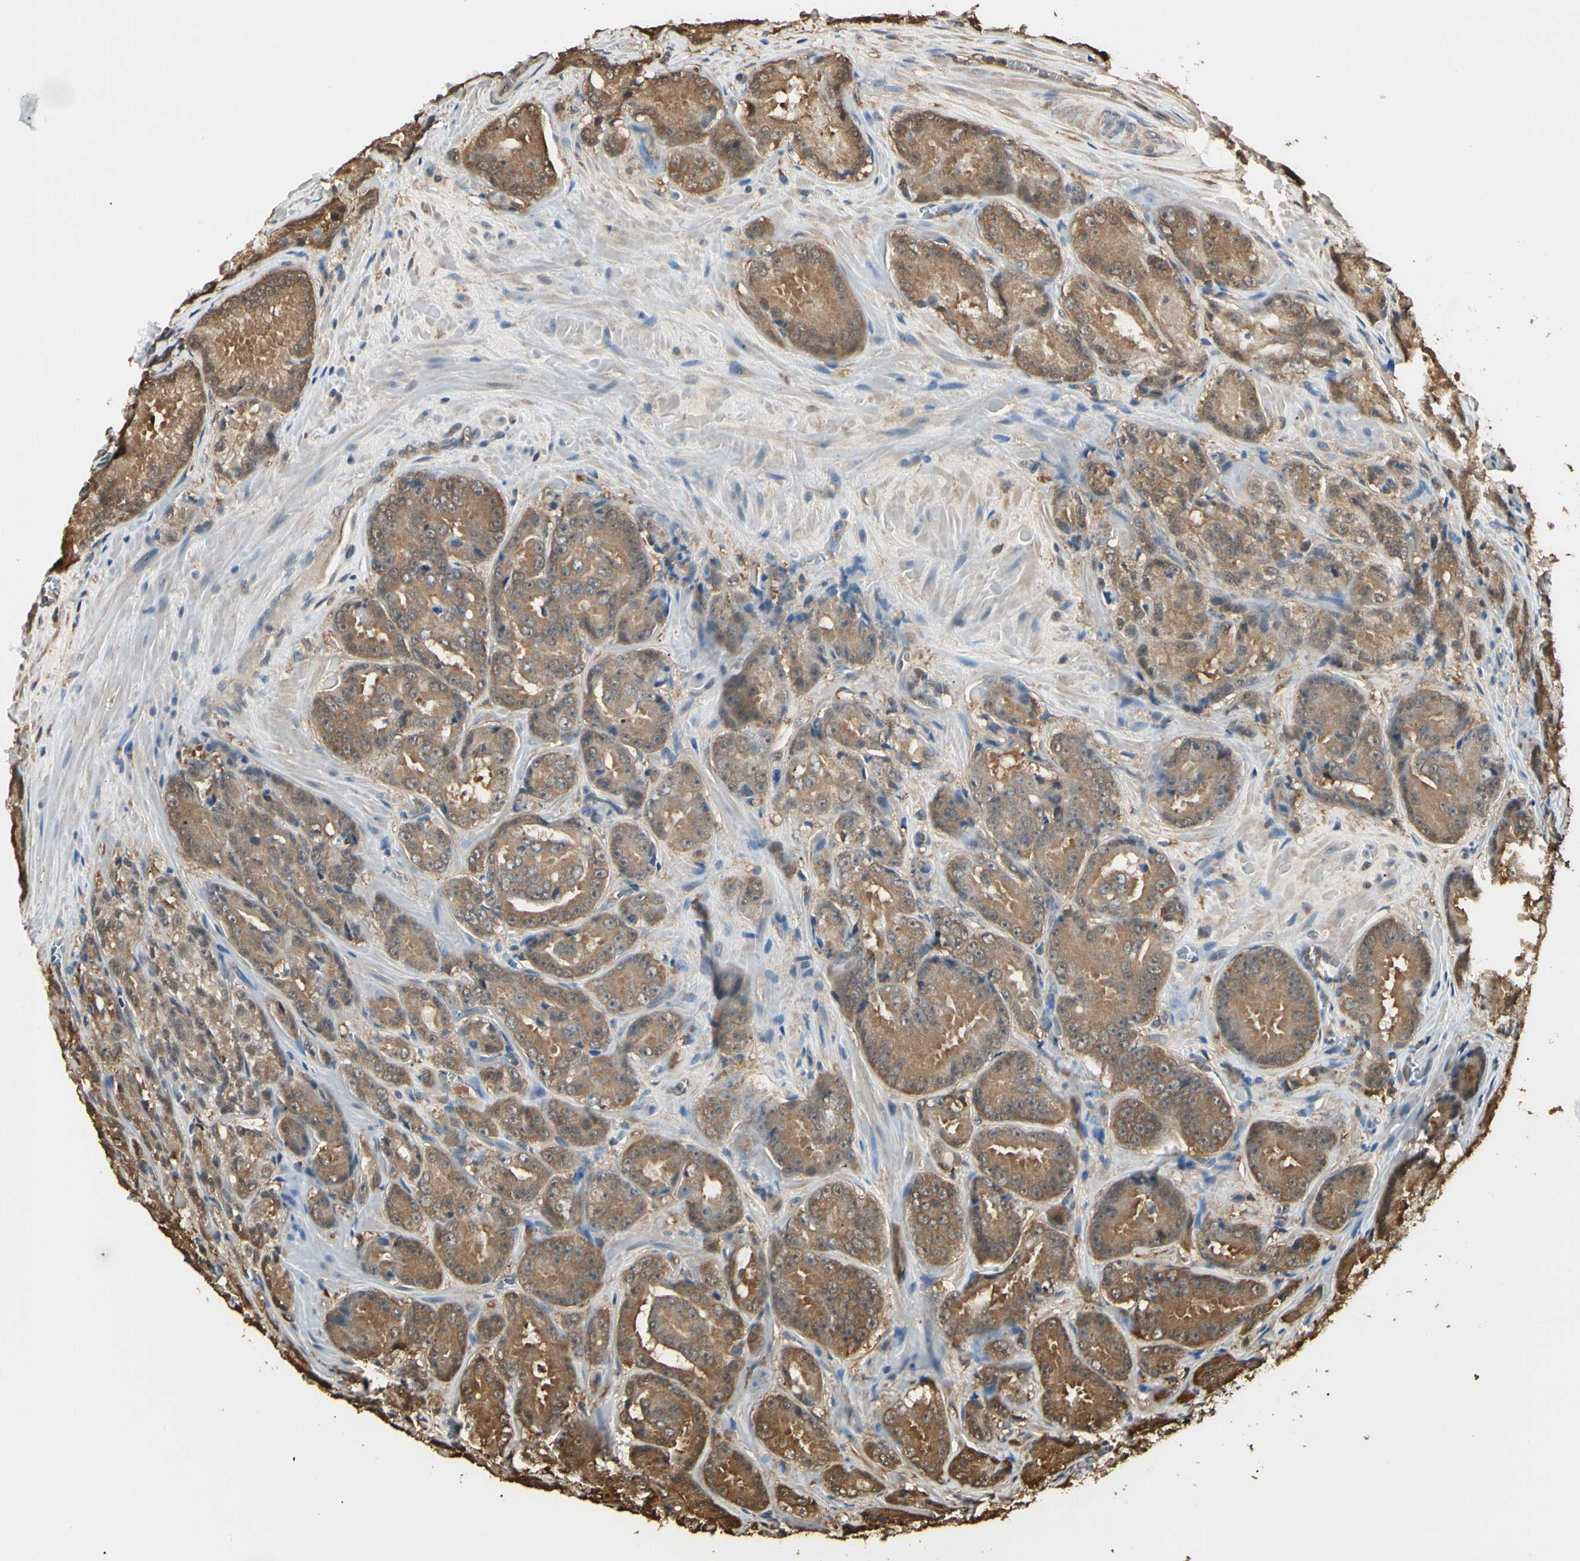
{"staining": {"intensity": "moderate", "quantity": ">75%", "location": "cytoplasmic/membranous"}, "tissue": "prostate cancer", "cell_type": "Tumor cells", "image_type": "cancer", "snomed": [{"axis": "morphology", "description": "Adenocarcinoma, High grade"}, {"axis": "topography", "description": "Prostate"}], "caption": "This is an image of IHC staining of prostate cancer (high-grade adenocarcinoma), which shows moderate positivity in the cytoplasmic/membranous of tumor cells.", "gene": "YWHAE", "patient": {"sex": "male", "age": 64}}